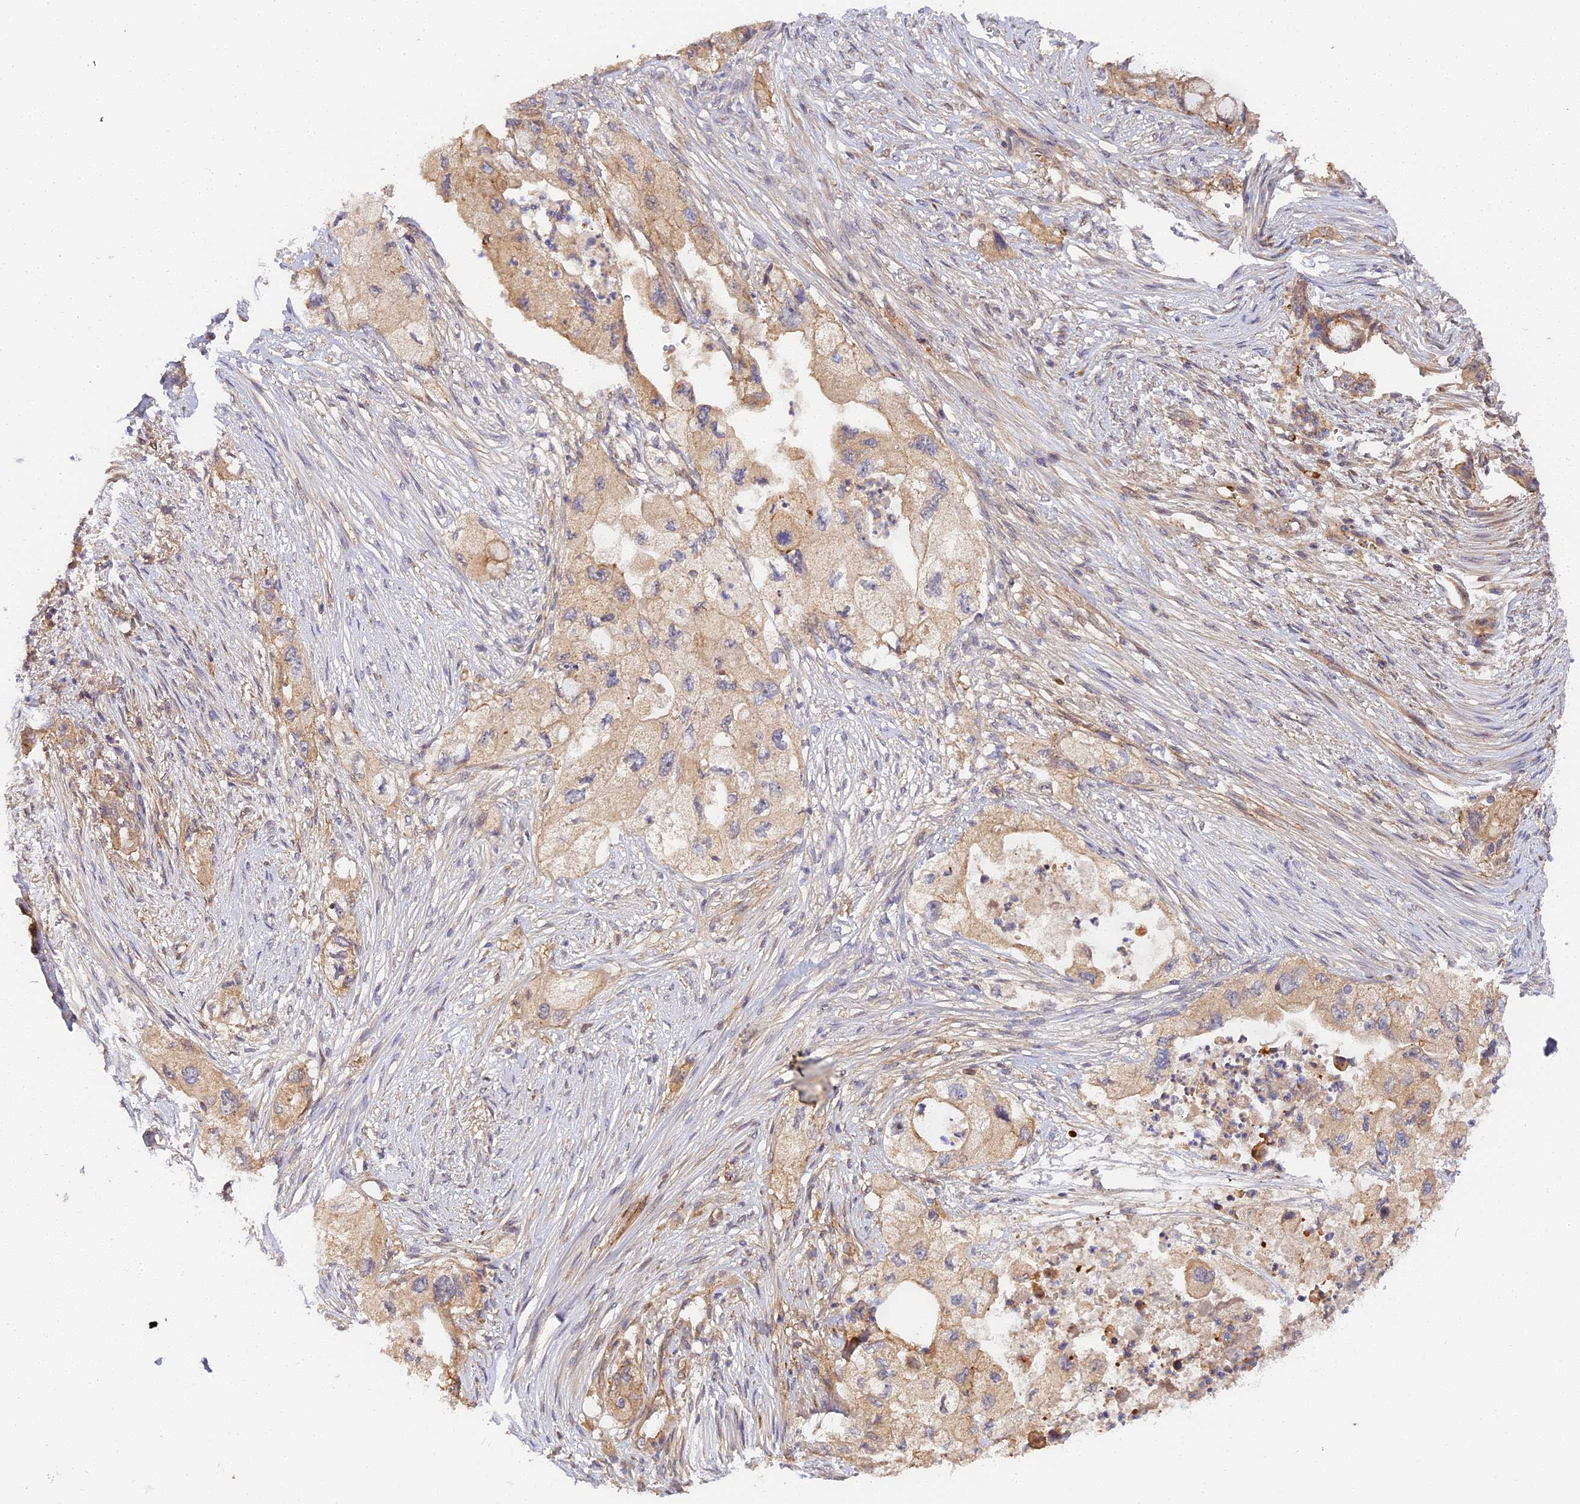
{"staining": {"intensity": "weak", "quantity": ">75%", "location": "cytoplasmic/membranous"}, "tissue": "pancreatic cancer", "cell_type": "Tumor cells", "image_type": "cancer", "snomed": [{"axis": "morphology", "description": "Adenocarcinoma, NOS"}, {"axis": "topography", "description": "Pancreas"}], "caption": "Pancreatic adenocarcinoma tissue exhibits weak cytoplasmic/membranous staining in about >75% of tumor cells", "gene": "MISP3", "patient": {"sex": "female", "age": 73}}